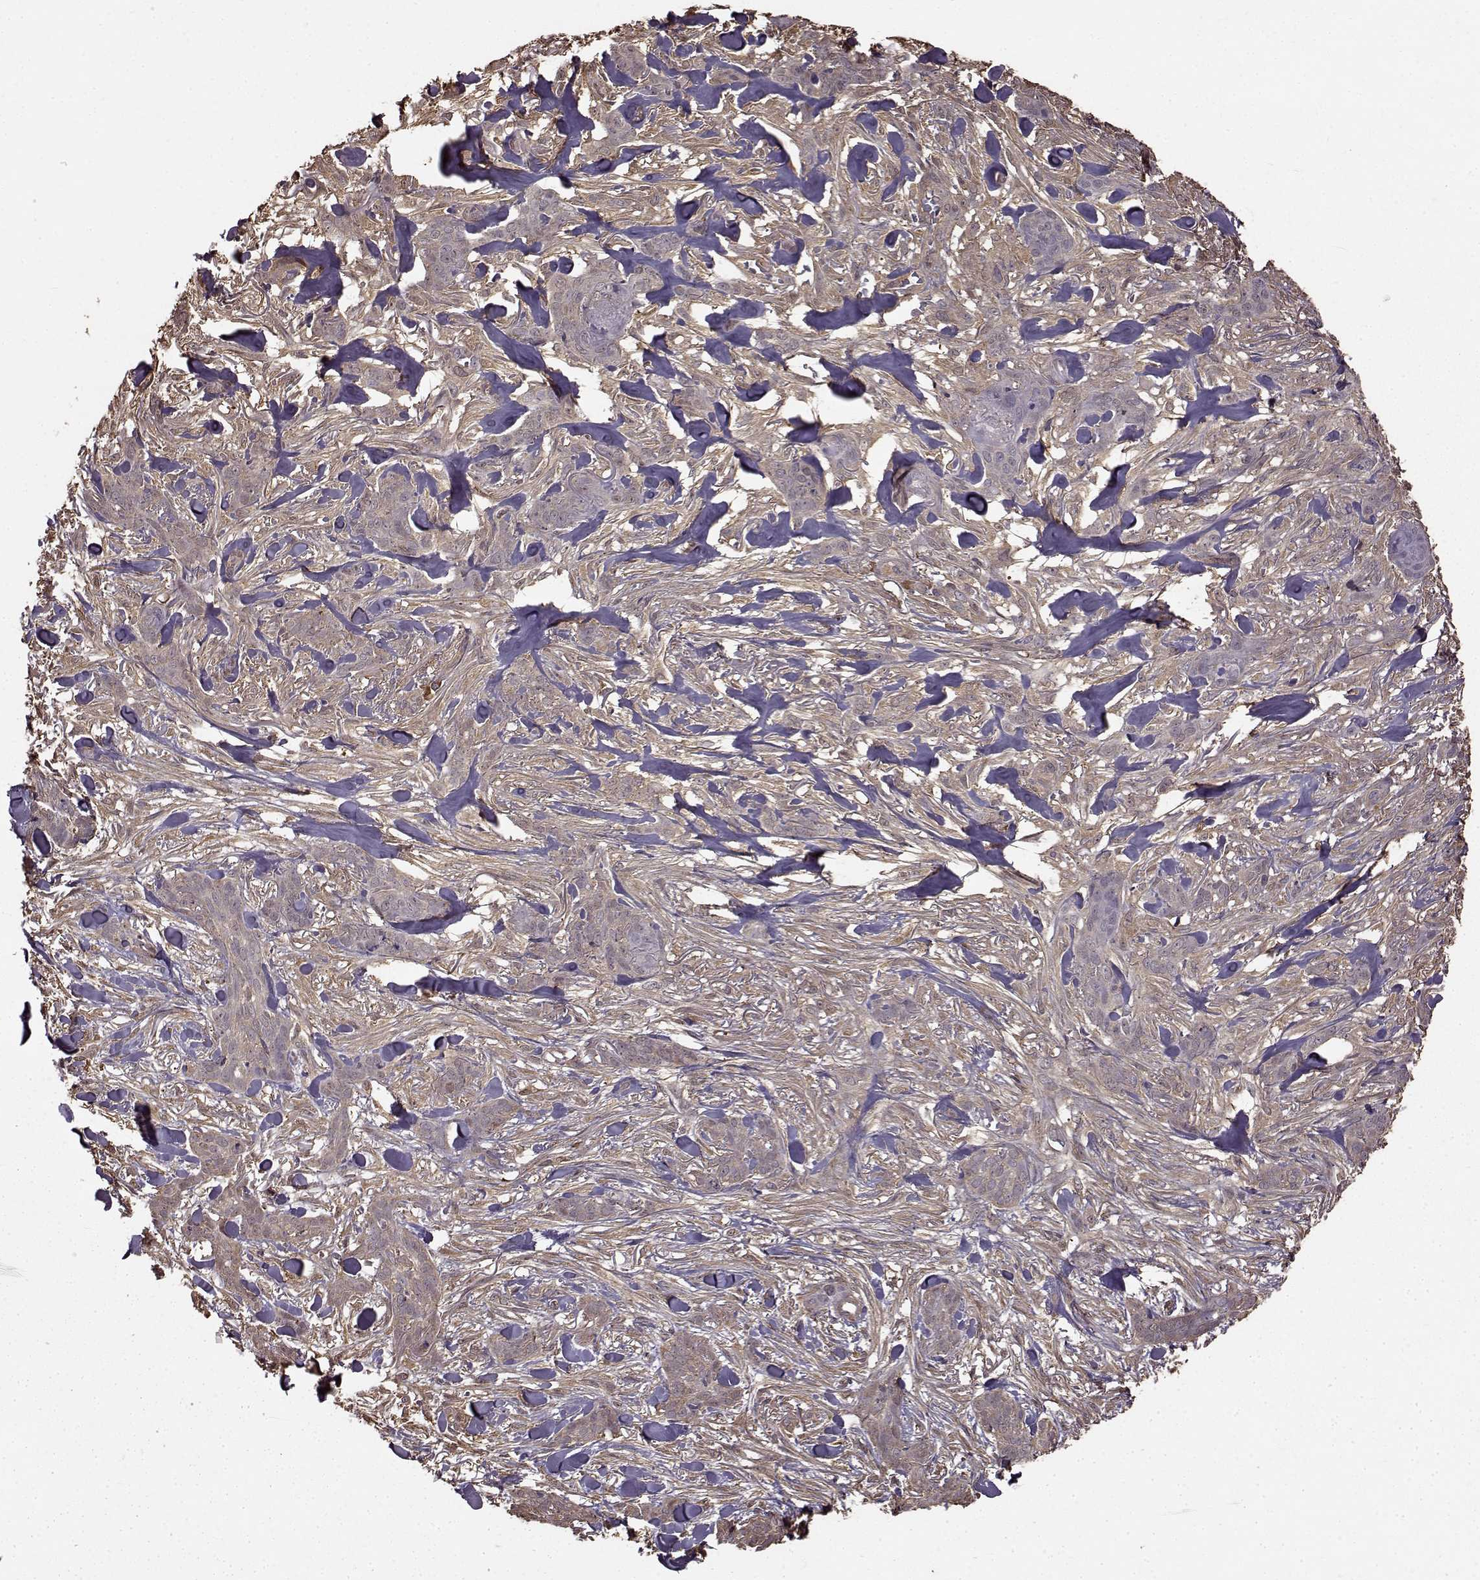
{"staining": {"intensity": "negative", "quantity": "none", "location": "none"}, "tissue": "skin cancer", "cell_type": "Tumor cells", "image_type": "cancer", "snomed": [{"axis": "morphology", "description": "Basal cell carcinoma"}, {"axis": "topography", "description": "Skin"}], "caption": "High power microscopy image of an IHC micrograph of skin cancer, revealing no significant positivity in tumor cells.", "gene": "NME1-NME2", "patient": {"sex": "female", "age": 61}}